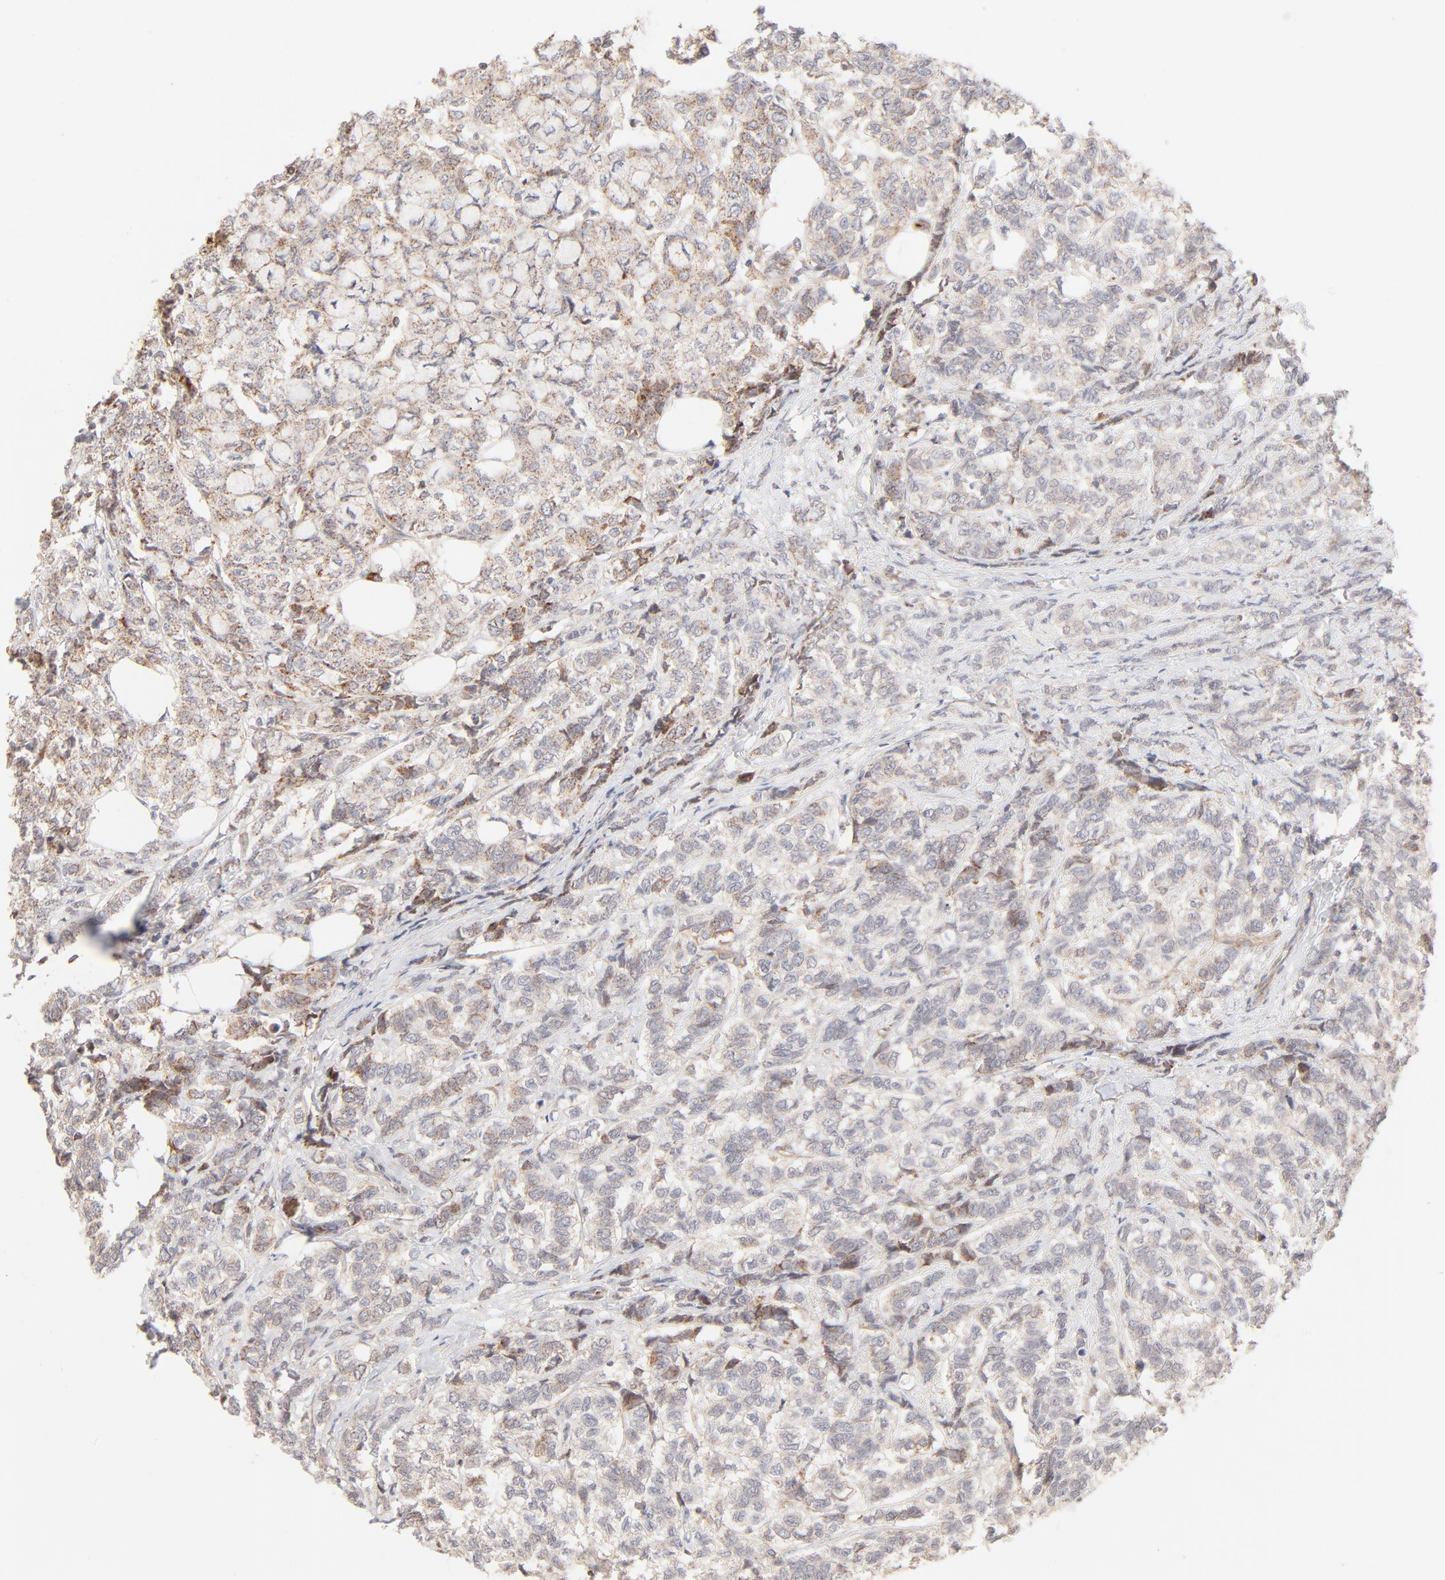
{"staining": {"intensity": "weak", "quantity": ">75%", "location": "cytoplasmic/membranous"}, "tissue": "breast cancer", "cell_type": "Tumor cells", "image_type": "cancer", "snomed": [{"axis": "morphology", "description": "Lobular carcinoma"}, {"axis": "topography", "description": "Breast"}], "caption": "This image reveals immunohistochemistry staining of human breast cancer (lobular carcinoma), with low weak cytoplasmic/membranous expression in approximately >75% of tumor cells.", "gene": "CSPG4", "patient": {"sex": "female", "age": 60}}